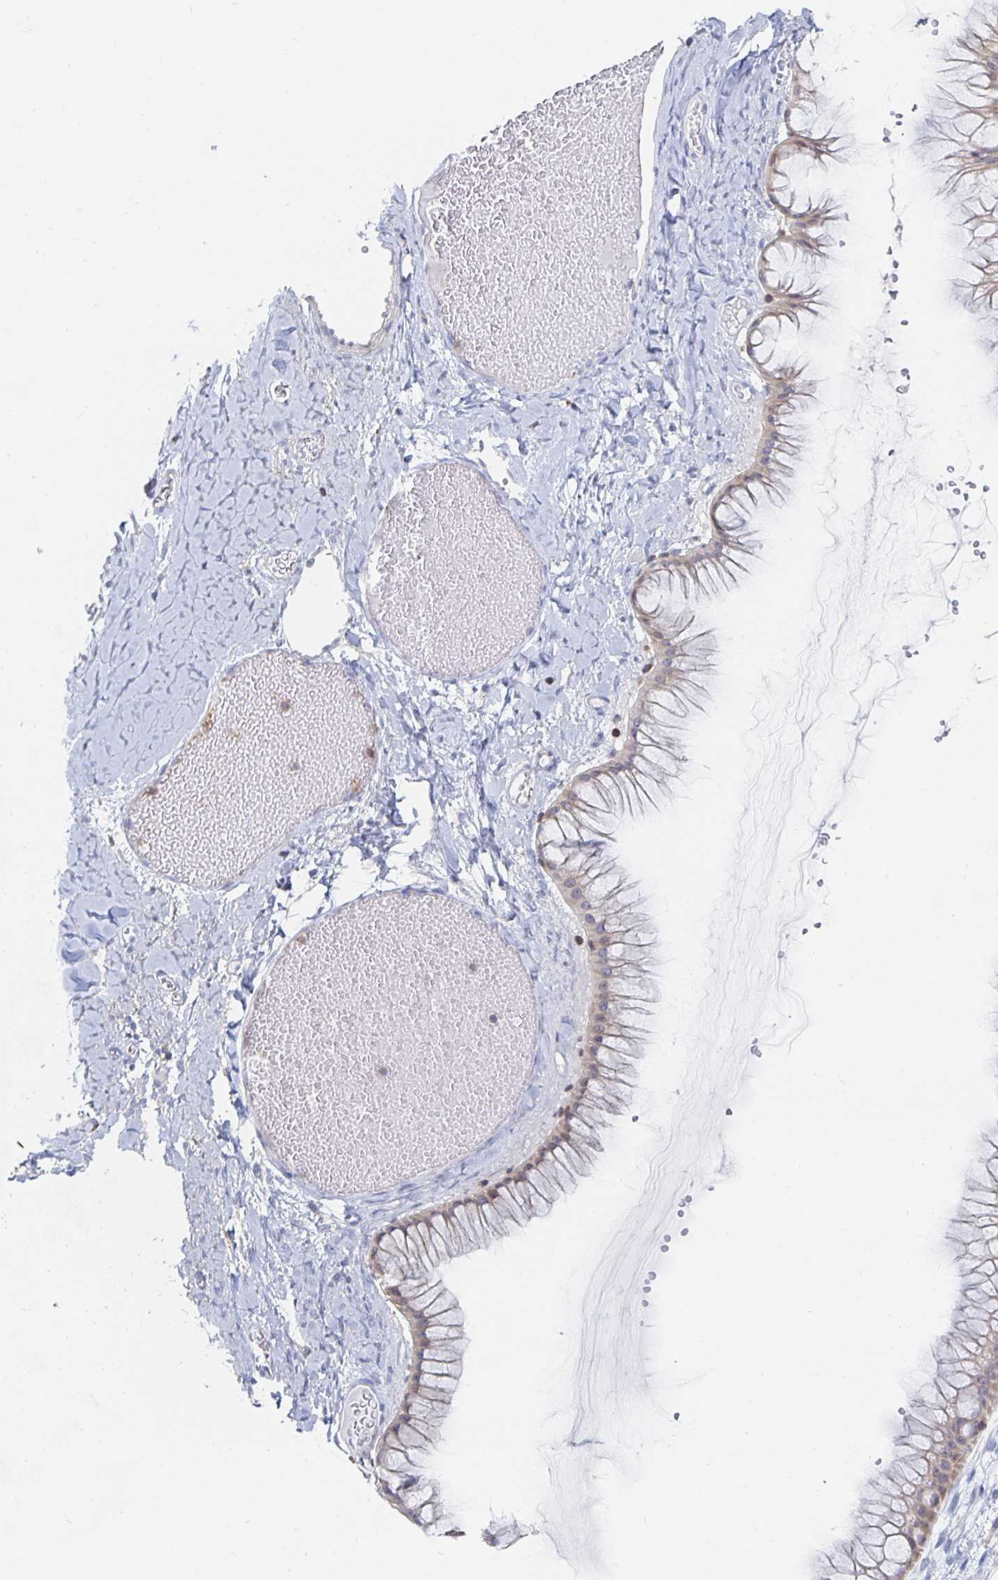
{"staining": {"intensity": "weak", "quantity": "25%-75%", "location": "cytoplasmic/membranous"}, "tissue": "ovarian cancer", "cell_type": "Tumor cells", "image_type": "cancer", "snomed": [{"axis": "morphology", "description": "Cystadenocarcinoma, mucinous, NOS"}, {"axis": "topography", "description": "Ovary"}], "caption": "Human ovarian mucinous cystadenocarcinoma stained with a protein marker displays weak staining in tumor cells.", "gene": "PIK3CD", "patient": {"sex": "female", "age": 61}}